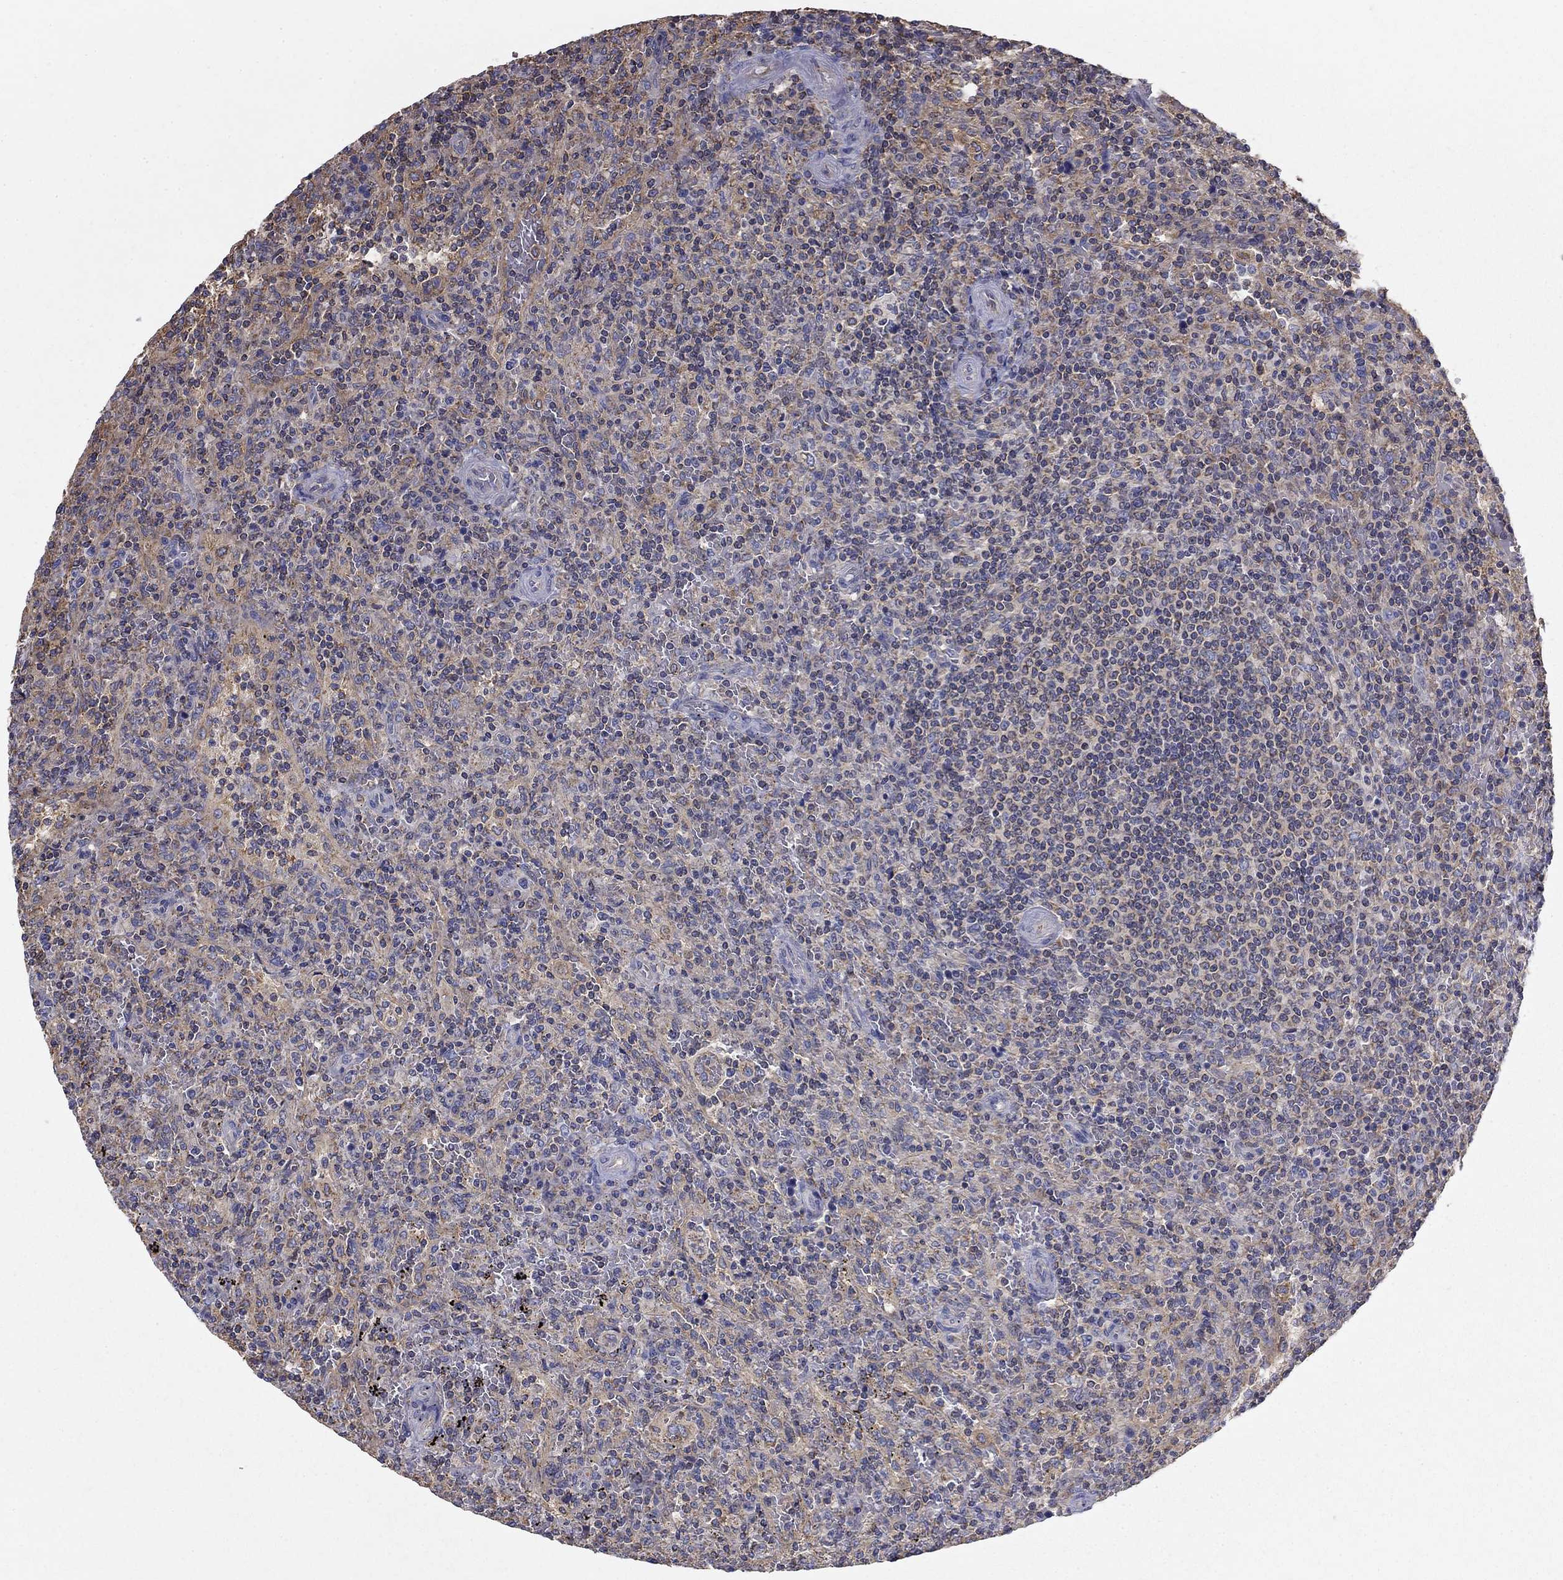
{"staining": {"intensity": "negative", "quantity": "none", "location": "none"}, "tissue": "lymphoma", "cell_type": "Tumor cells", "image_type": "cancer", "snomed": [{"axis": "morphology", "description": "Malignant lymphoma, non-Hodgkin's type, Low grade"}, {"axis": "topography", "description": "Spleen"}], "caption": "Immunohistochemistry of human lymphoma displays no expression in tumor cells.", "gene": "NME5", "patient": {"sex": "male", "age": 62}}